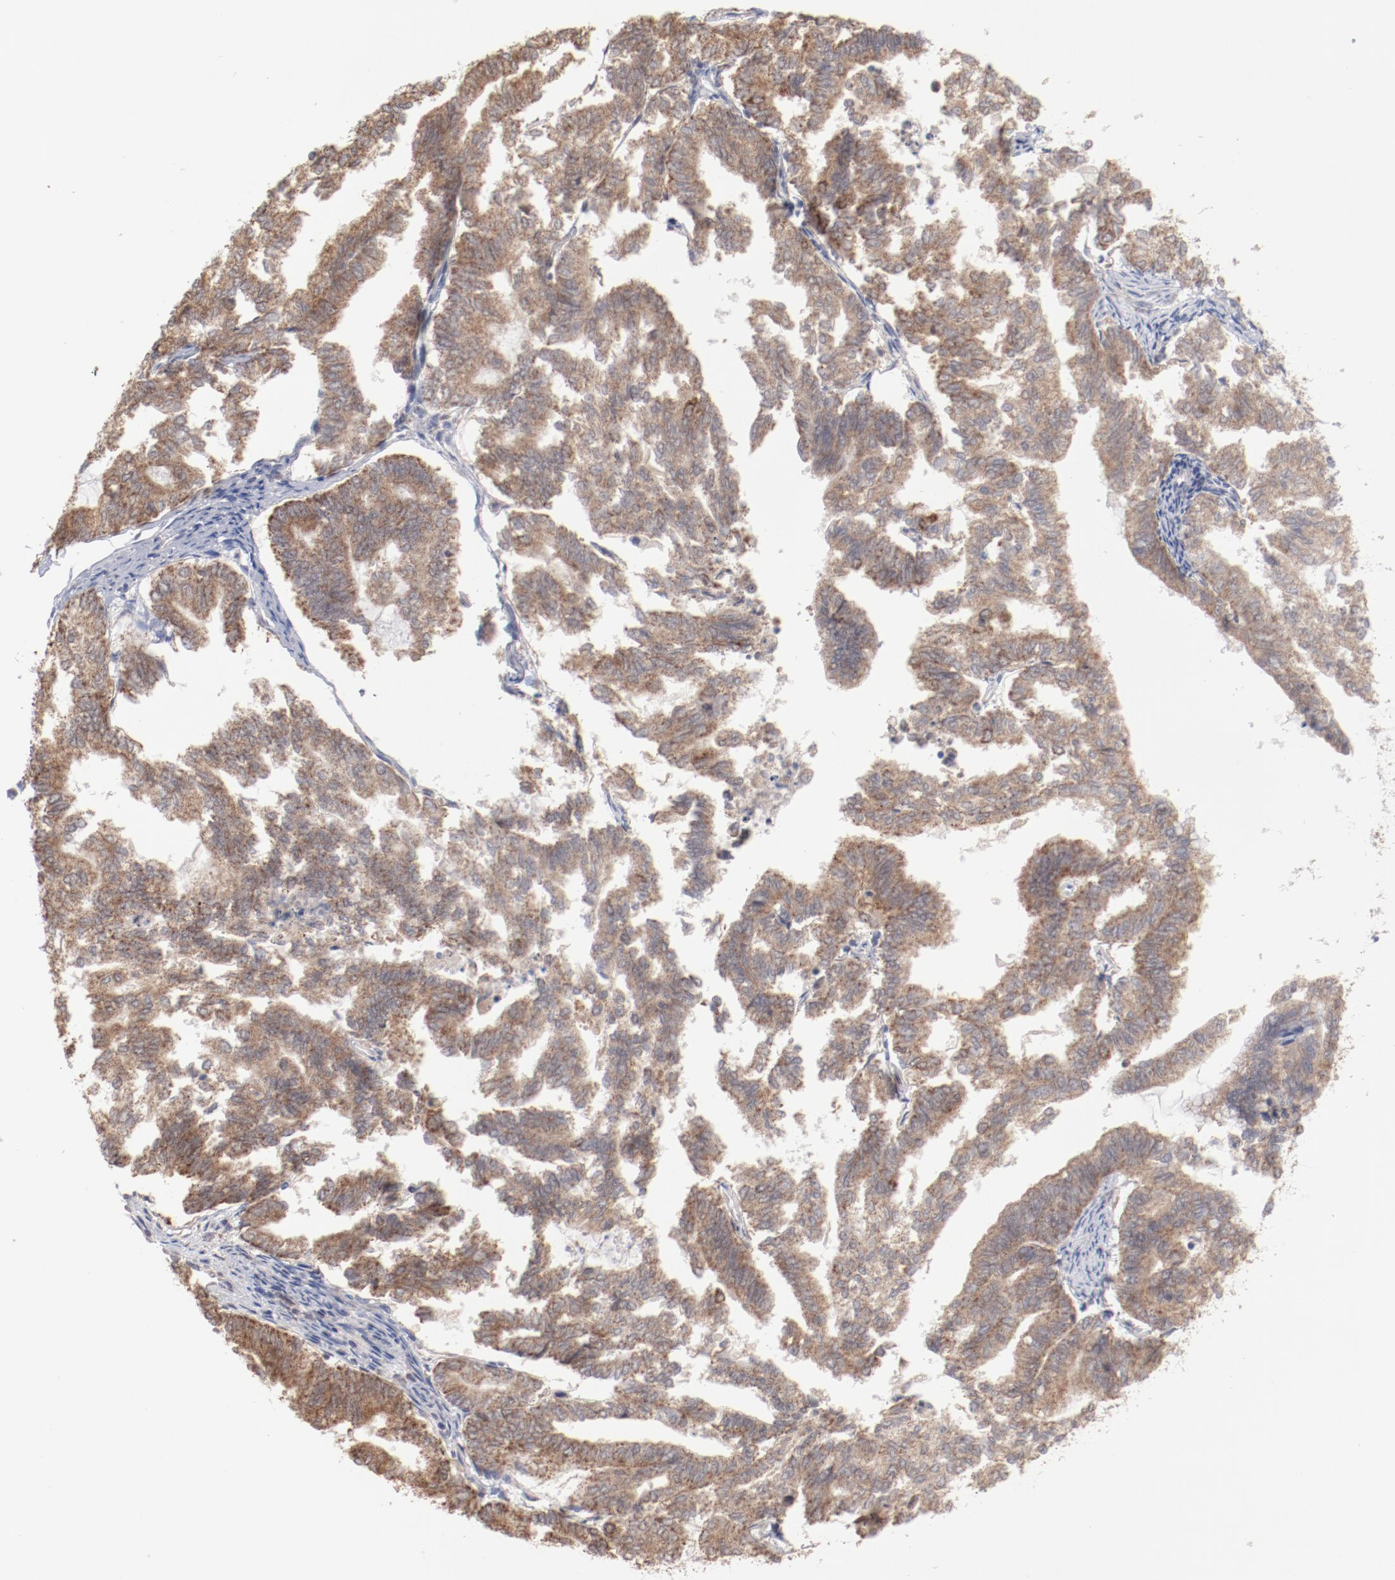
{"staining": {"intensity": "moderate", "quantity": ">75%", "location": "cytoplasmic/membranous"}, "tissue": "endometrial cancer", "cell_type": "Tumor cells", "image_type": "cancer", "snomed": [{"axis": "morphology", "description": "Adenocarcinoma, NOS"}, {"axis": "topography", "description": "Endometrium"}], "caption": "Endometrial adenocarcinoma tissue reveals moderate cytoplasmic/membranous positivity in about >75% of tumor cells", "gene": "PPFIBP2", "patient": {"sex": "female", "age": 79}}